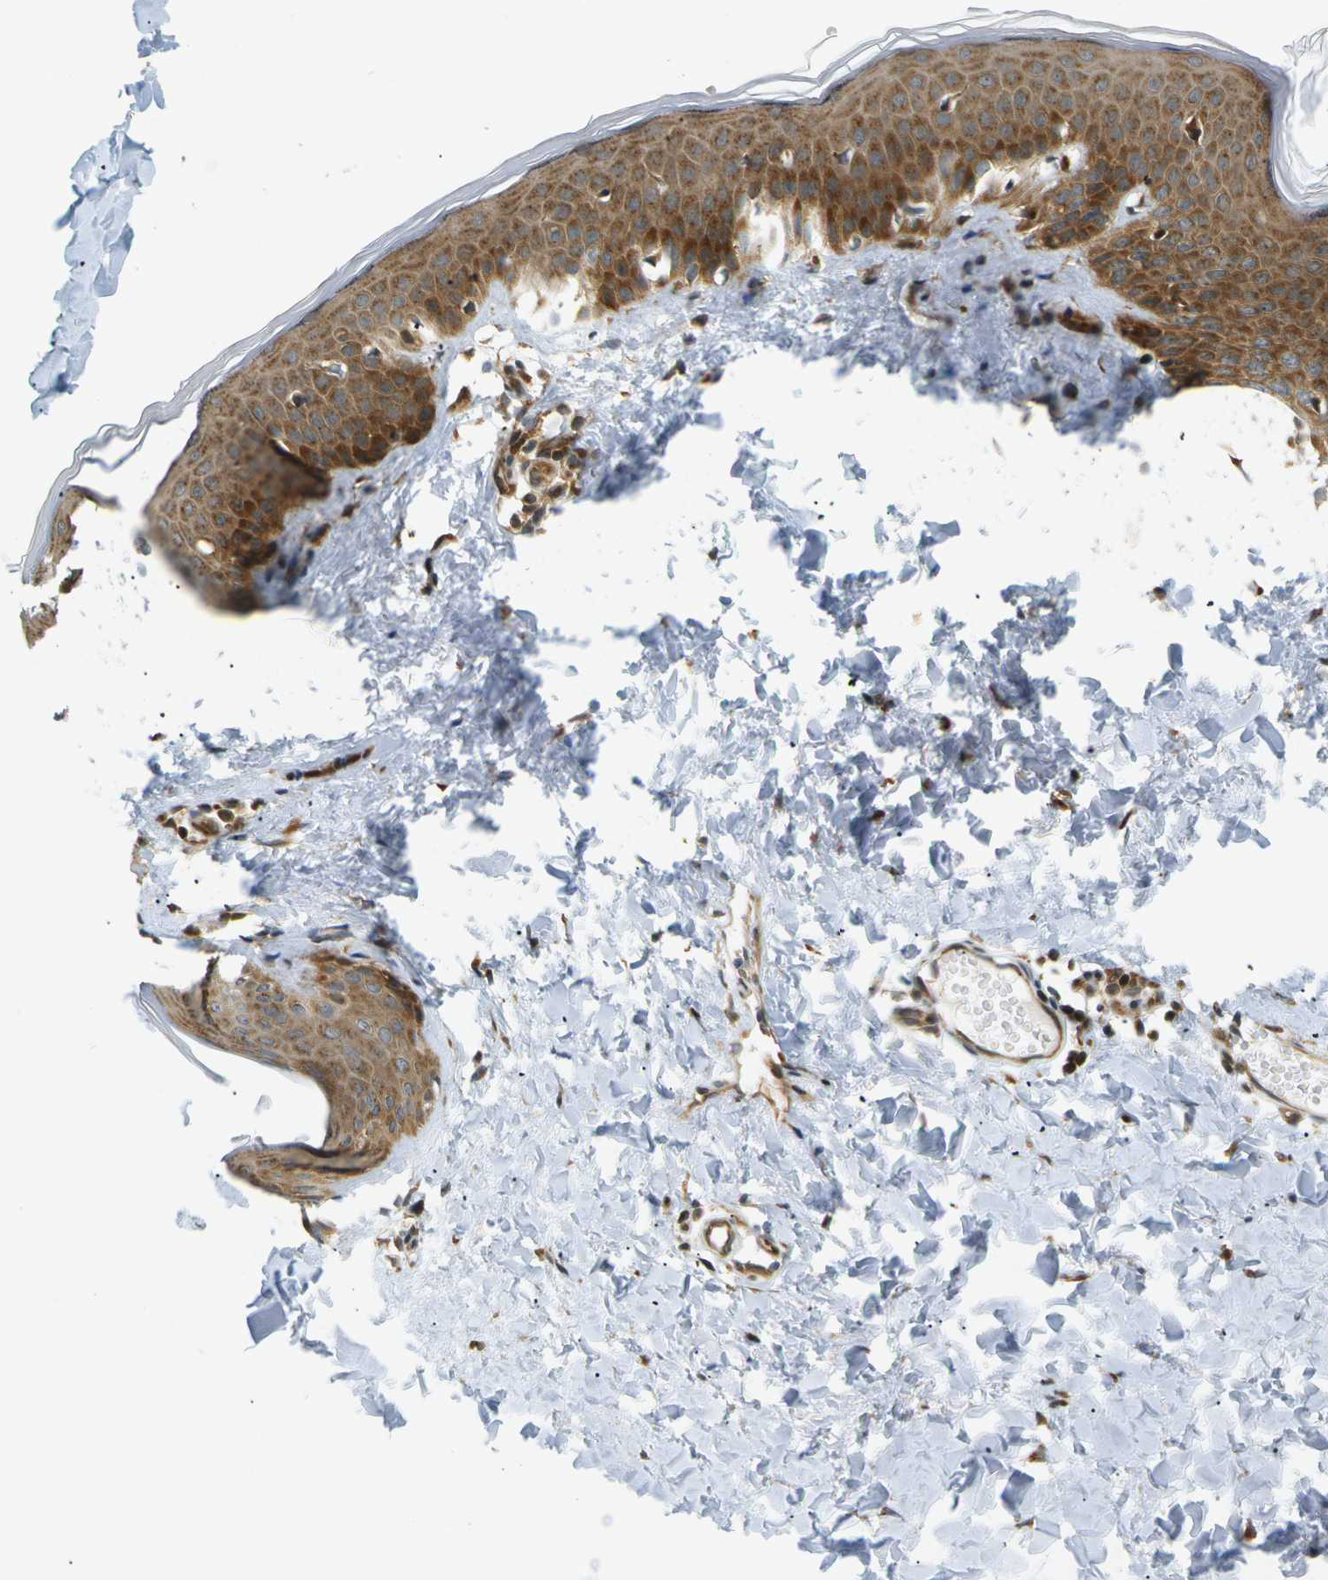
{"staining": {"intensity": "strong", "quantity": ">75%", "location": "cytoplasmic/membranous"}, "tissue": "skin", "cell_type": "Fibroblasts", "image_type": "normal", "snomed": [{"axis": "morphology", "description": "Normal tissue, NOS"}, {"axis": "topography", "description": "Skin"}], "caption": "Approximately >75% of fibroblasts in unremarkable human skin reveal strong cytoplasmic/membranous protein staining as visualized by brown immunohistochemical staining.", "gene": "ABCE1", "patient": {"sex": "female", "age": 17}}